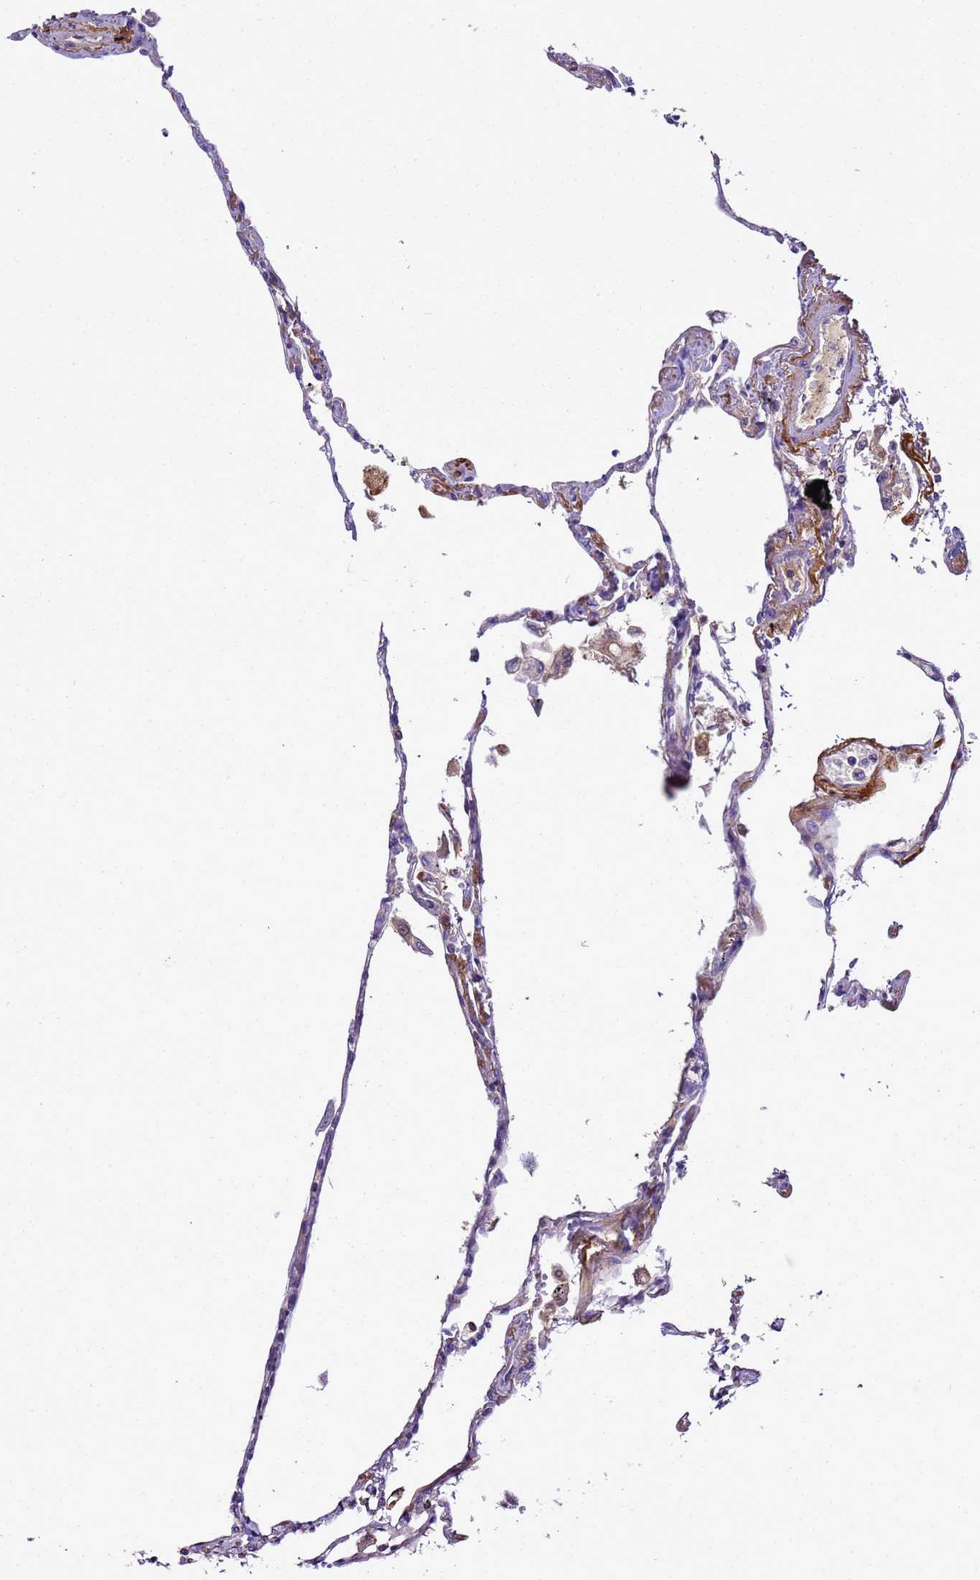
{"staining": {"intensity": "negative", "quantity": "none", "location": "none"}, "tissue": "lung", "cell_type": "Alveolar cells", "image_type": "normal", "snomed": [{"axis": "morphology", "description": "Normal tissue, NOS"}, {"axis": "topography", "description": "Lung"}], "caption": "Photomicrograph shows no significant protein expression in alveolar cells of unremarkable lung.", "gene": "CFHR1", "patient": {"sex": "female", "age": 67}}